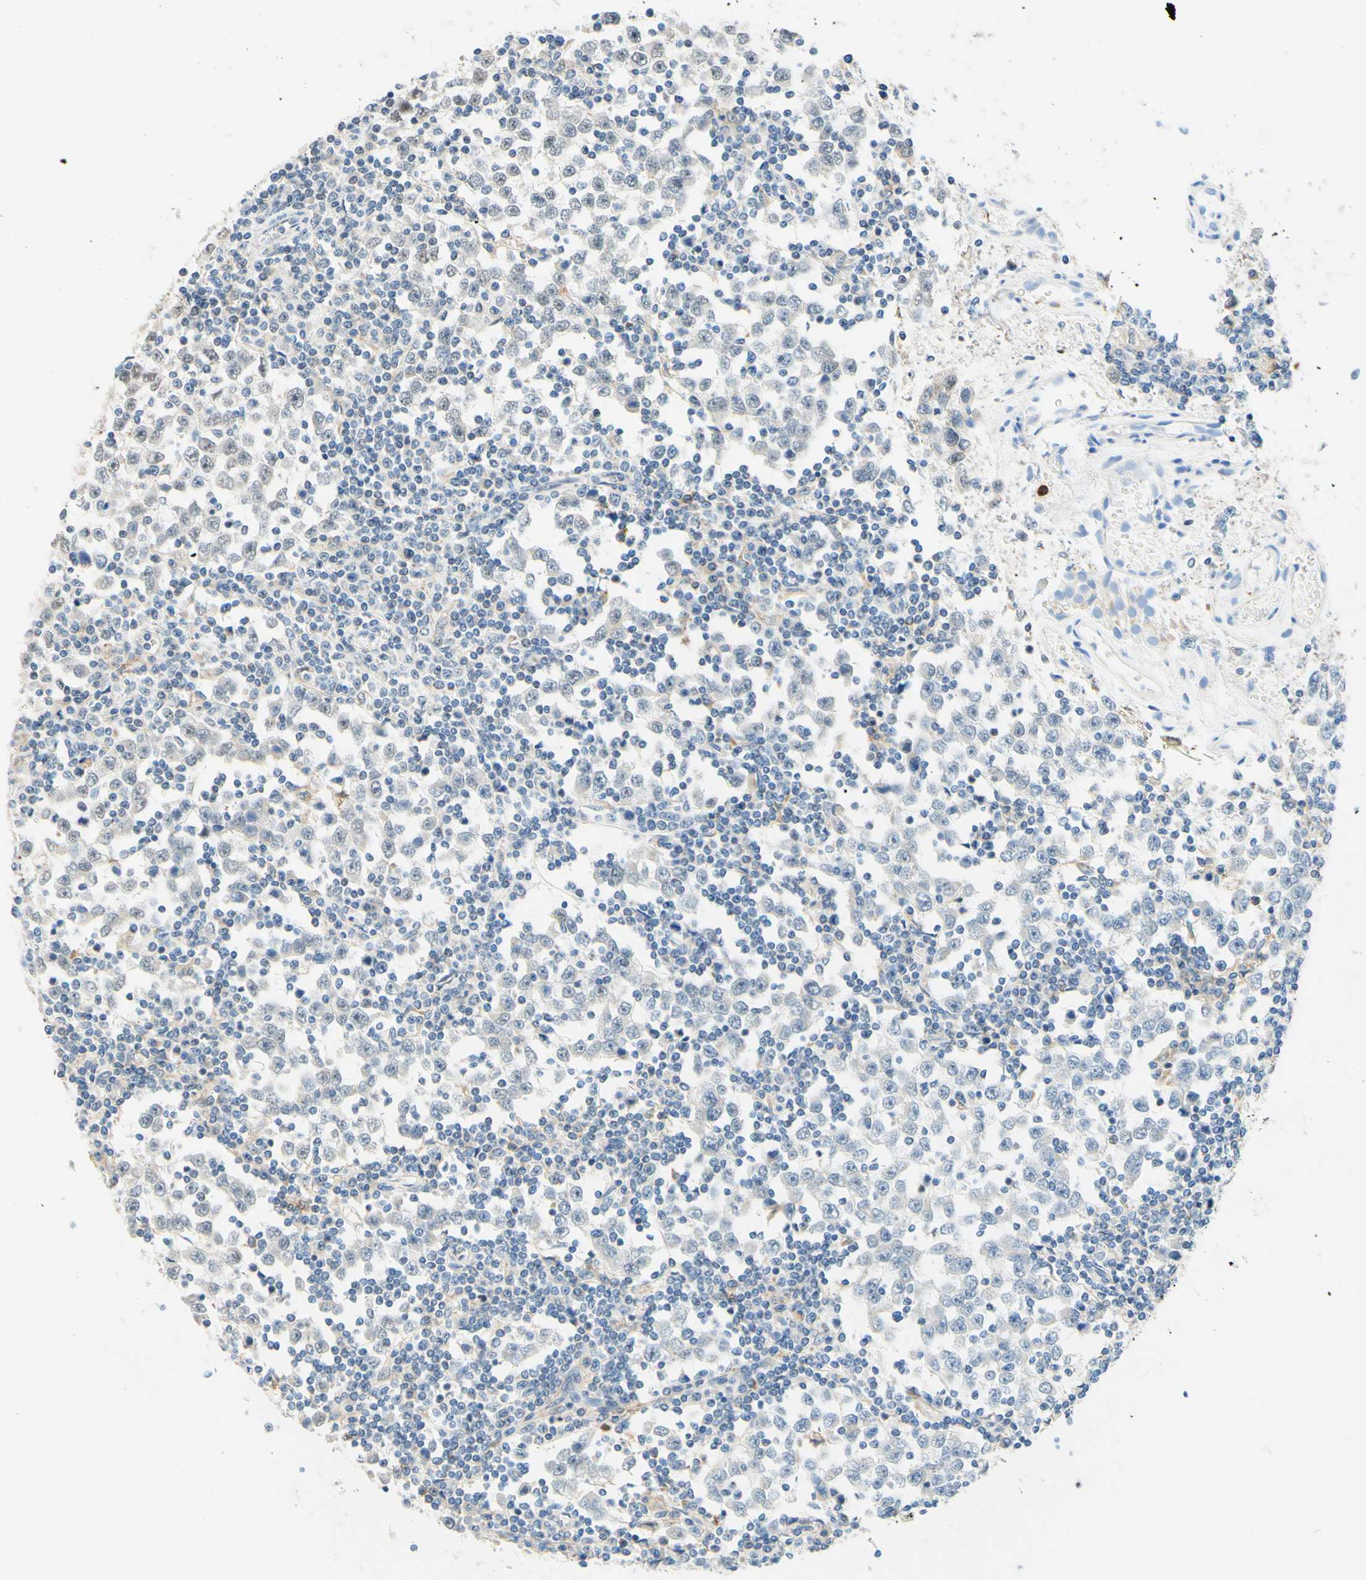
{"staining": {"intensity": "negative", "quantity": "none", "location": "none"}, "tissue": "testis cancer", "cell_type": "Tumor cells", "image_type": "cancer", "snomed": [{"axis": "morphology", "description": "Seminoma, NOS"}, {"axis": "topography", "description": "Testis"}], "caption": "An immunohistochemistry (IHC) image of seminoma (testis) is shown. There is no staining in tumor cells of seminoma (testis).", "gene": "TREM2", "patient": {"sex": "male", "age": 65}}